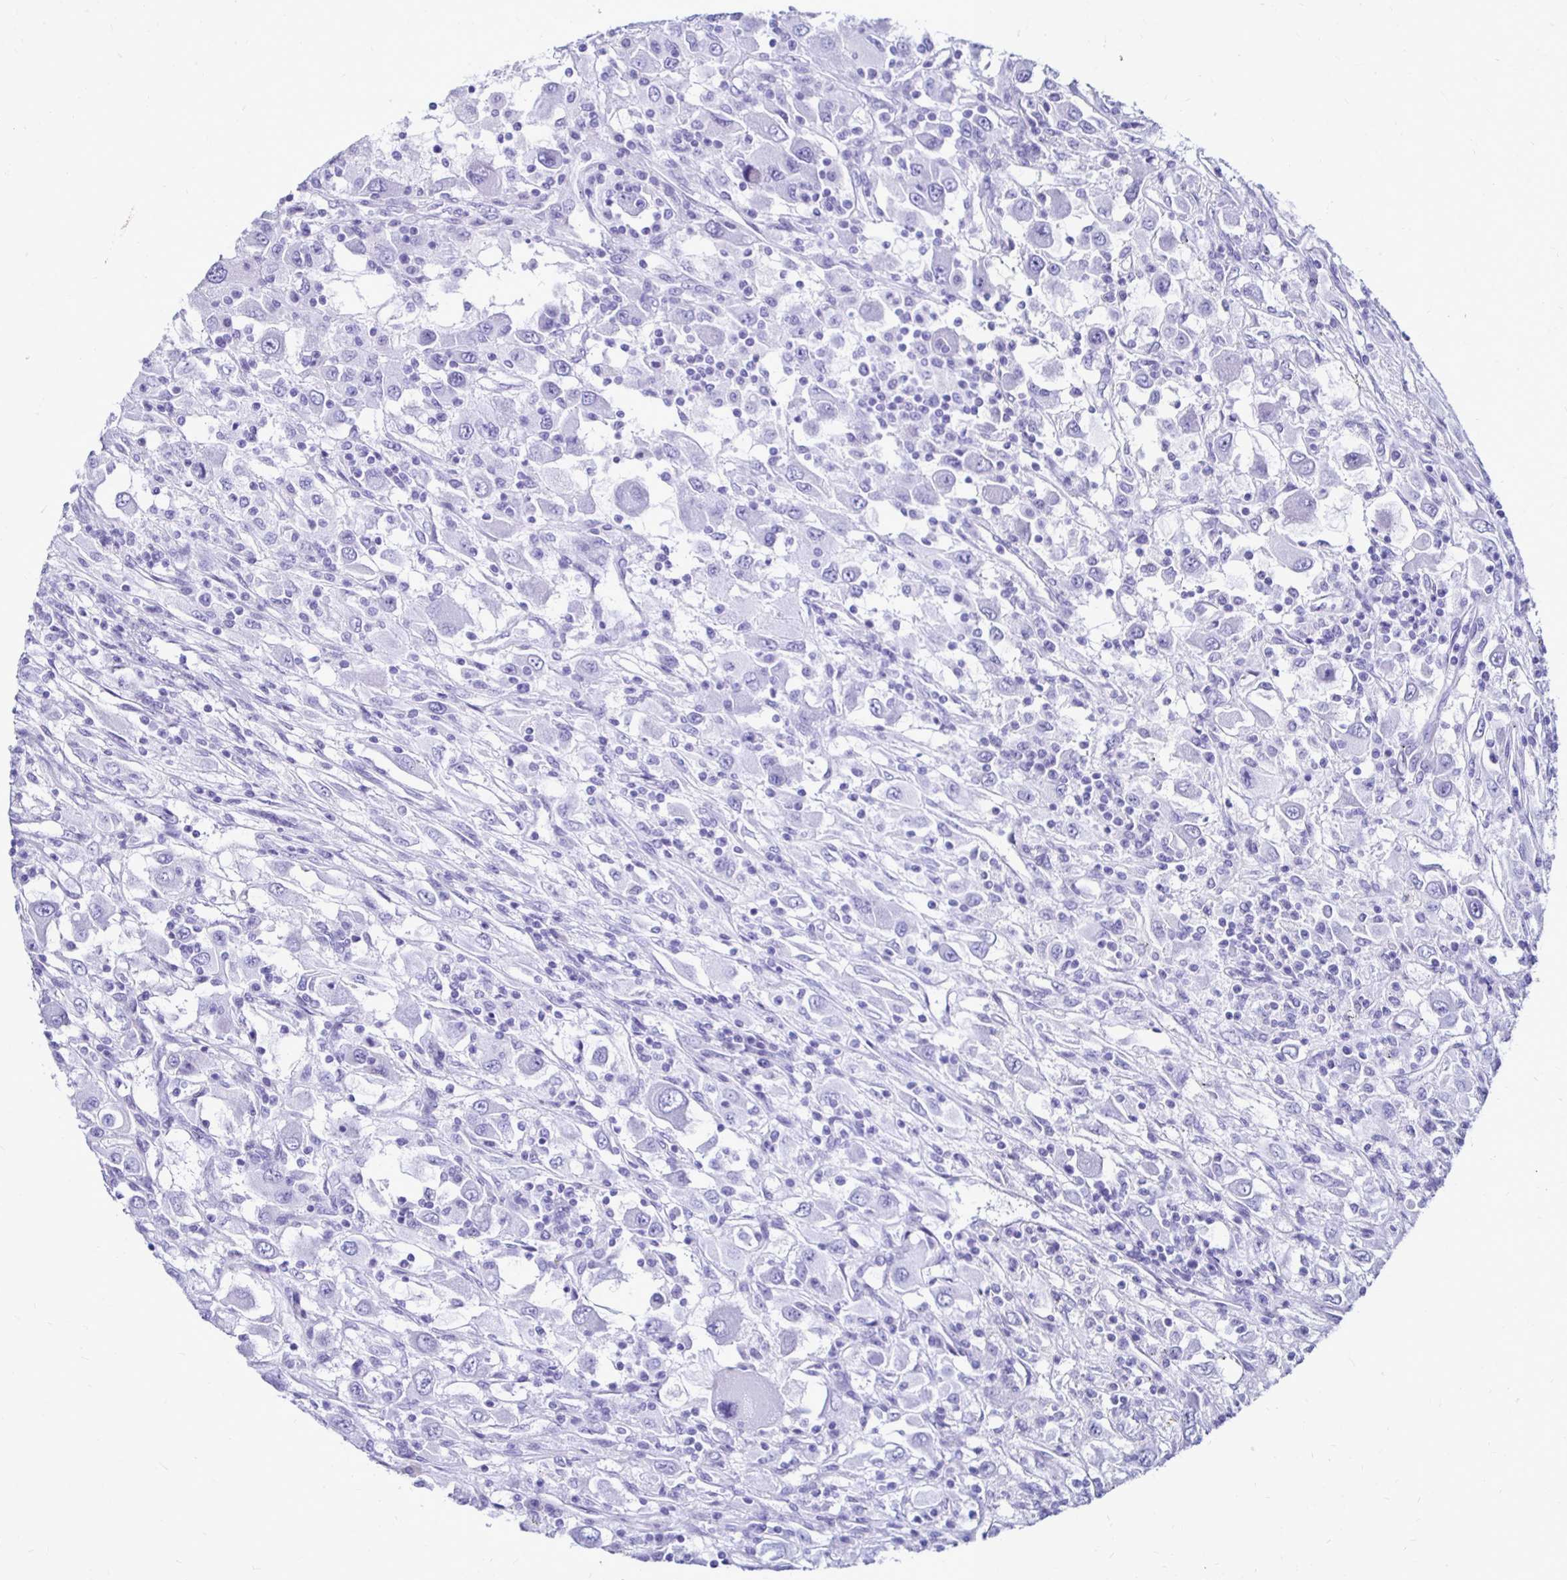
{"staining": {"intensity": "negative", "quantity": "none", "location": "none"}, "tissue": "renal cancer", "cell_type": "Tumor cells", "image_type": "cancer", "snomed": [{"axis": "morphology", "description": "Adenocarcinoma, NOS"}, {"axis": "topography", "description": "Kidney"}], "caption": "Protein analysis of adenocarcinoma (renal) demonstrates no significant staining in tumor cells.", "gene": "CST5", "patient": {"sex": "female", "age": 67}}